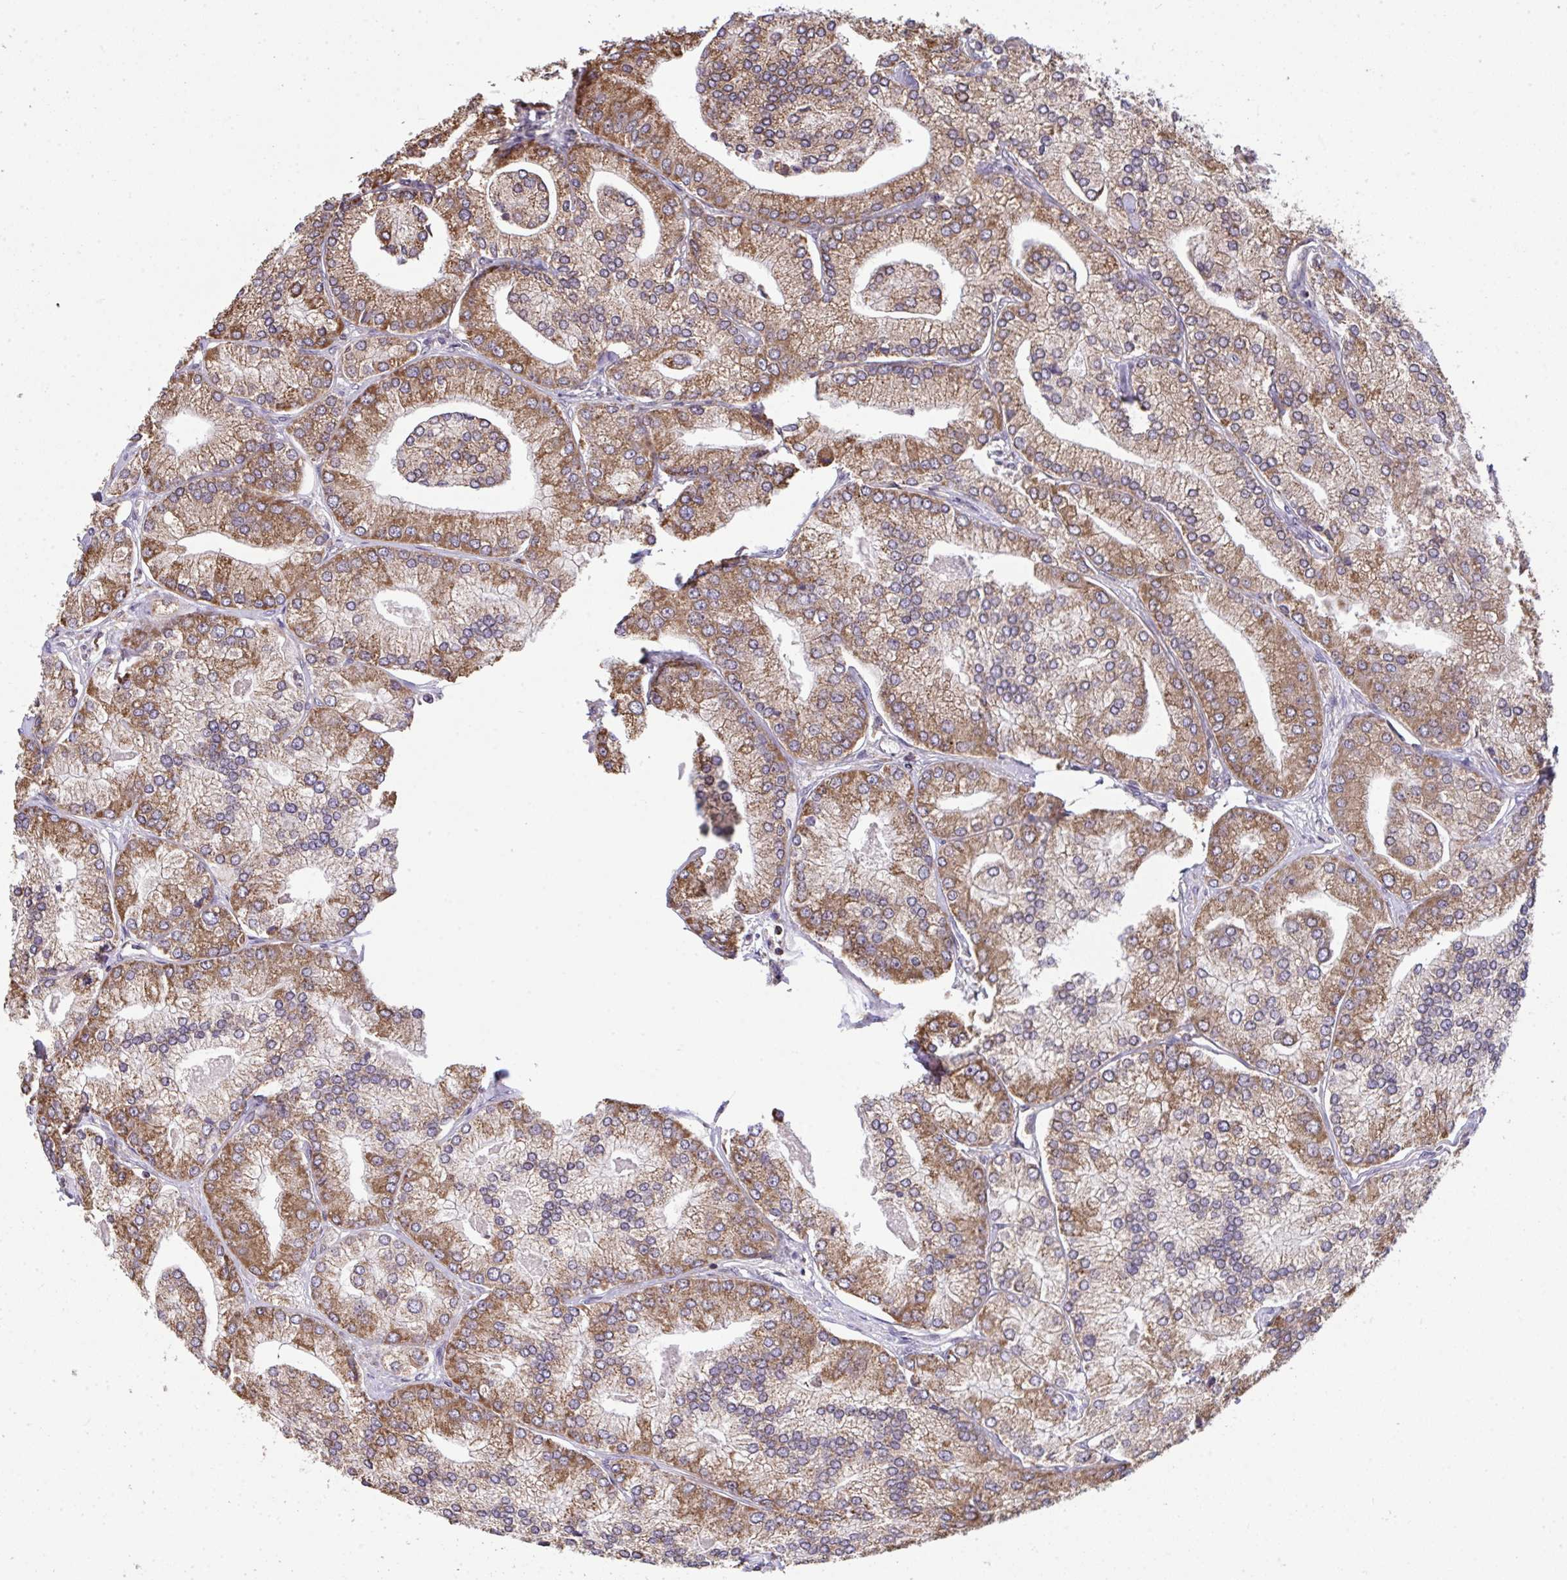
{"staining": {"intensity": "moderate", "quantity": ">75%", "location": "cytoplasmic/membranous"}, "tissue": "prostate cancer", "cell_type": "Tumor cells", "image_type": "cancer", "snomed": [{"axis": "morphology", "description": "Adenocarcinoma, High grade"}, {"axis": "topography", "description": "Prostate"}], "caption": "Protein staining of prostate cancer tissue exhibits moderate cytoplasmic/membranous expression in approximately >75% of tumor cells. The staining was performed using DAB to visualize the protein expression in brown, while the nuclei were stained in blue with hematoxylin (Magnification: 20x).", "gene": "PPM1H", "patient": {"sex": "male", "age": 61}}